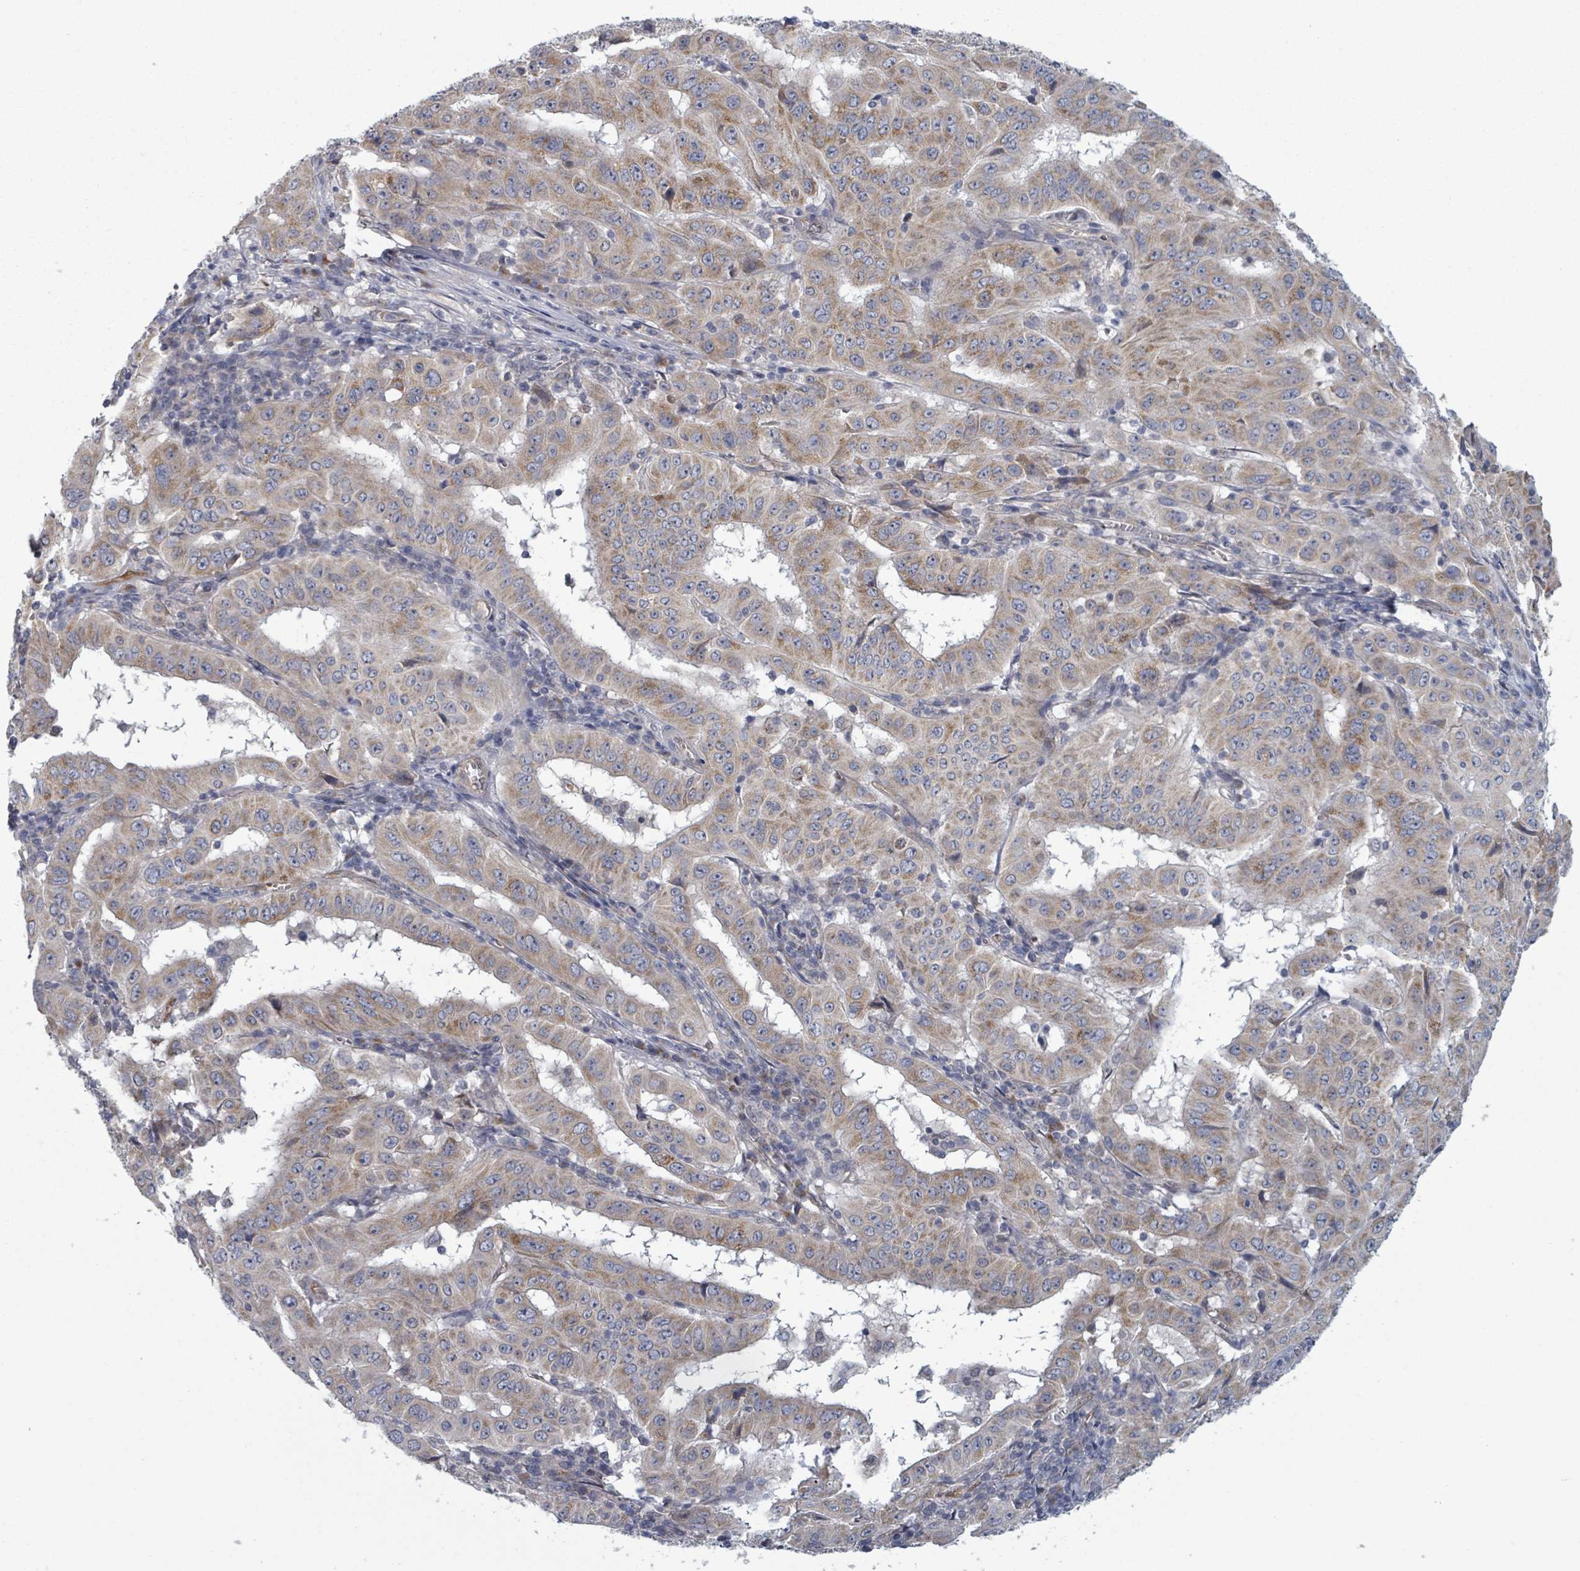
{"staining": {"intensity": "moderate", "quantity": ">75%", "location": "cytoplasmic/membranous"}, "tissue": "pancreatic cancer", "cell_type": "Tumor cells", "image_type": "cancer", "snomed": [{"axis": "morphology", "description": "Adenocarcinoma, NOS"}, {"axis": "topography", "description": "Pancreas"}], "caption": "This photomicrograph displays immunohistochemistry staining of pancreatic cancer (adenocarcinoma), with medium moderate cytoplasmic/membranous expression in approximately >75% of tumor cells.", "gene": "FKBP1A", "patient": {"sex": "male", "age": 63}}